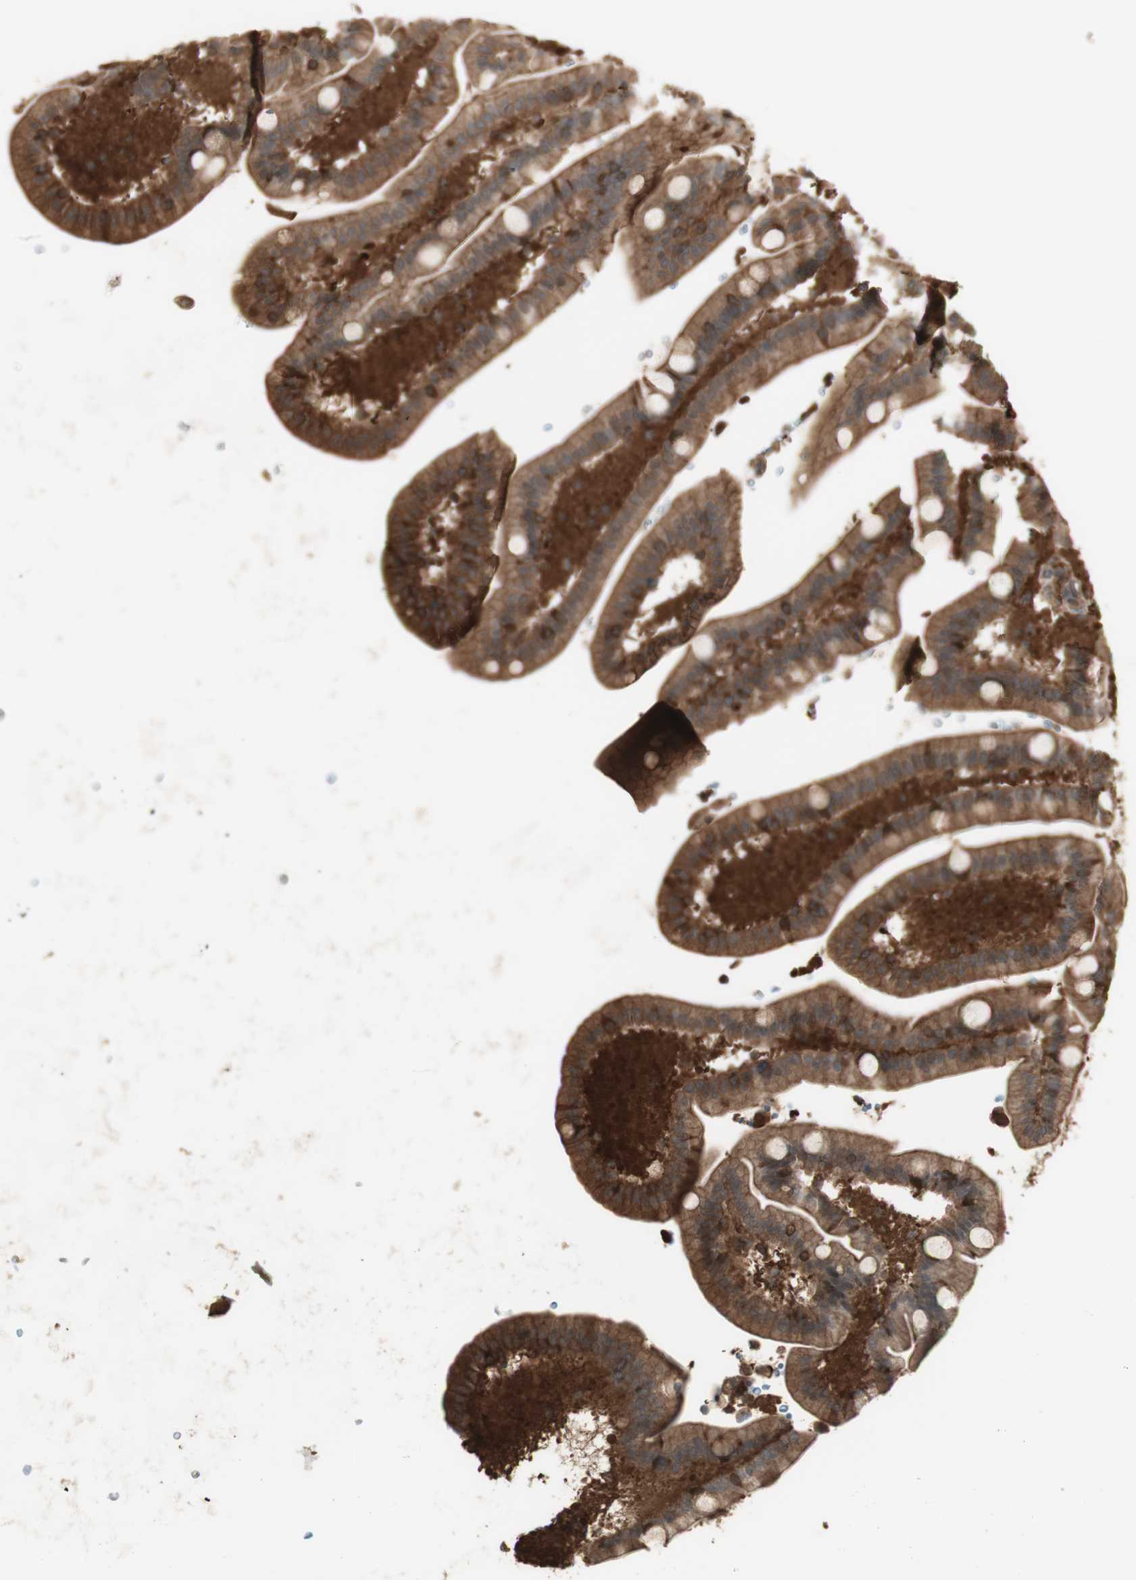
{"staining": {"intensity": "moderate", "quantity": ">75%", "location": "cytoplasmic/membranous"}, "tissue": "duodenum", "cell_type": "Glandular cells", "image_type": "normal", "snomed": [{"axis": "morphology", "description": "Normal tissue, NOS"}, {"axis": "topography", "description": "Duodenum"}], "caption": "Brown immunohistochemical staining in benign duodenum displays moderate cytoplasmic/membranous staining in about >75% of glandular cells.", "gene": "YWHAB", "patient": {"sex": "male", "age": 54}}